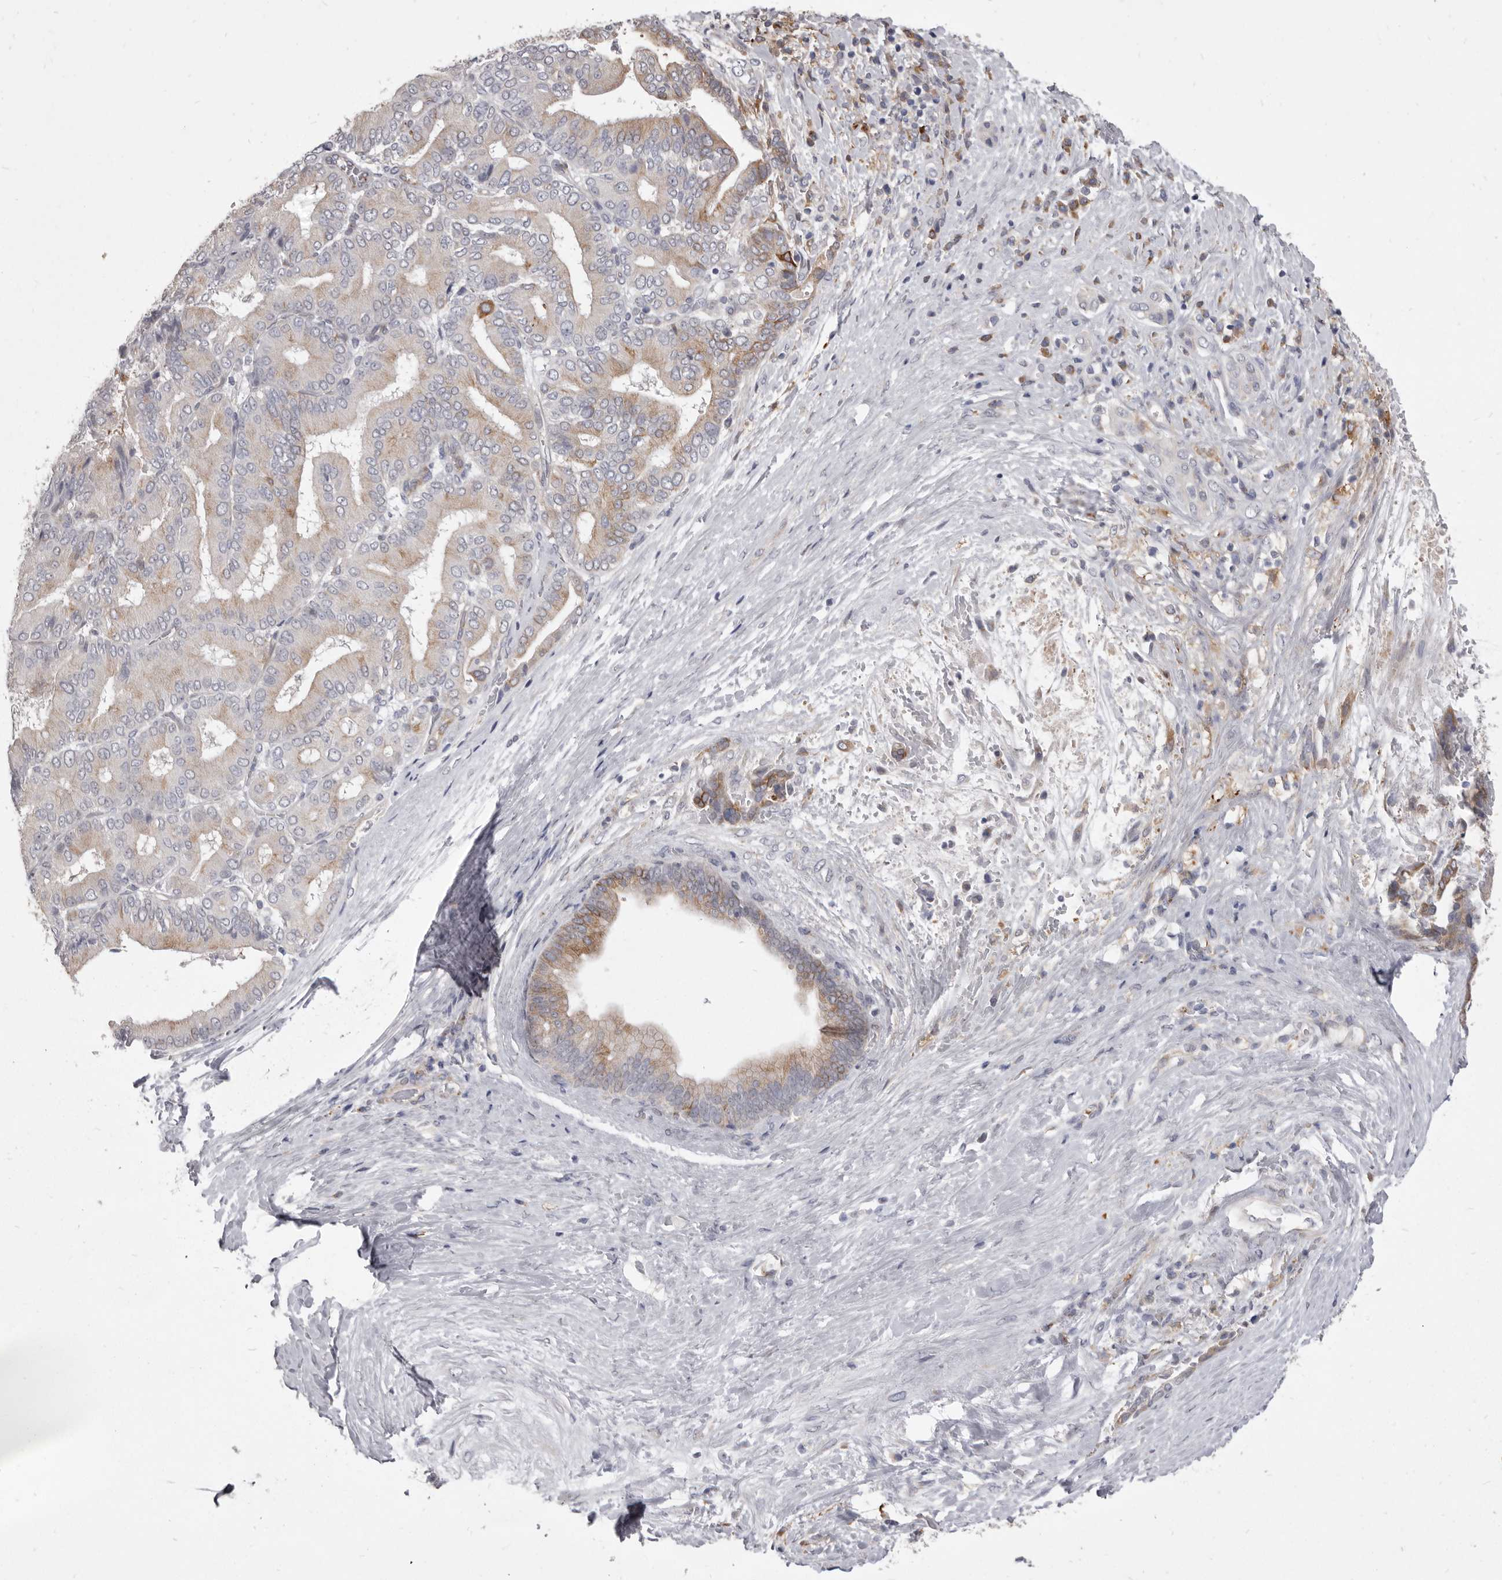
{"staining": {"intensity": "moderate", "quantity": "25%-75%", "location": "cytoplasmic/membranous"}, "tissue": "liver cancer", "cell_type": "Tumor cells", "image_type": "cancer", "snomed": [{"axis": "morphology", "description": "Cholangiocarcinoma"}, {"axis": "topography", "description": "Liver"}], "caption": "The micrograph demonstrates staining of liver cancer, revealing moderate cytoplasmic/membranous protein expression (brown color) within tumor cells. Nuclei are stained in blue.", "gene": "VPS45", "patient": {"sex": "female", "age": 75}}